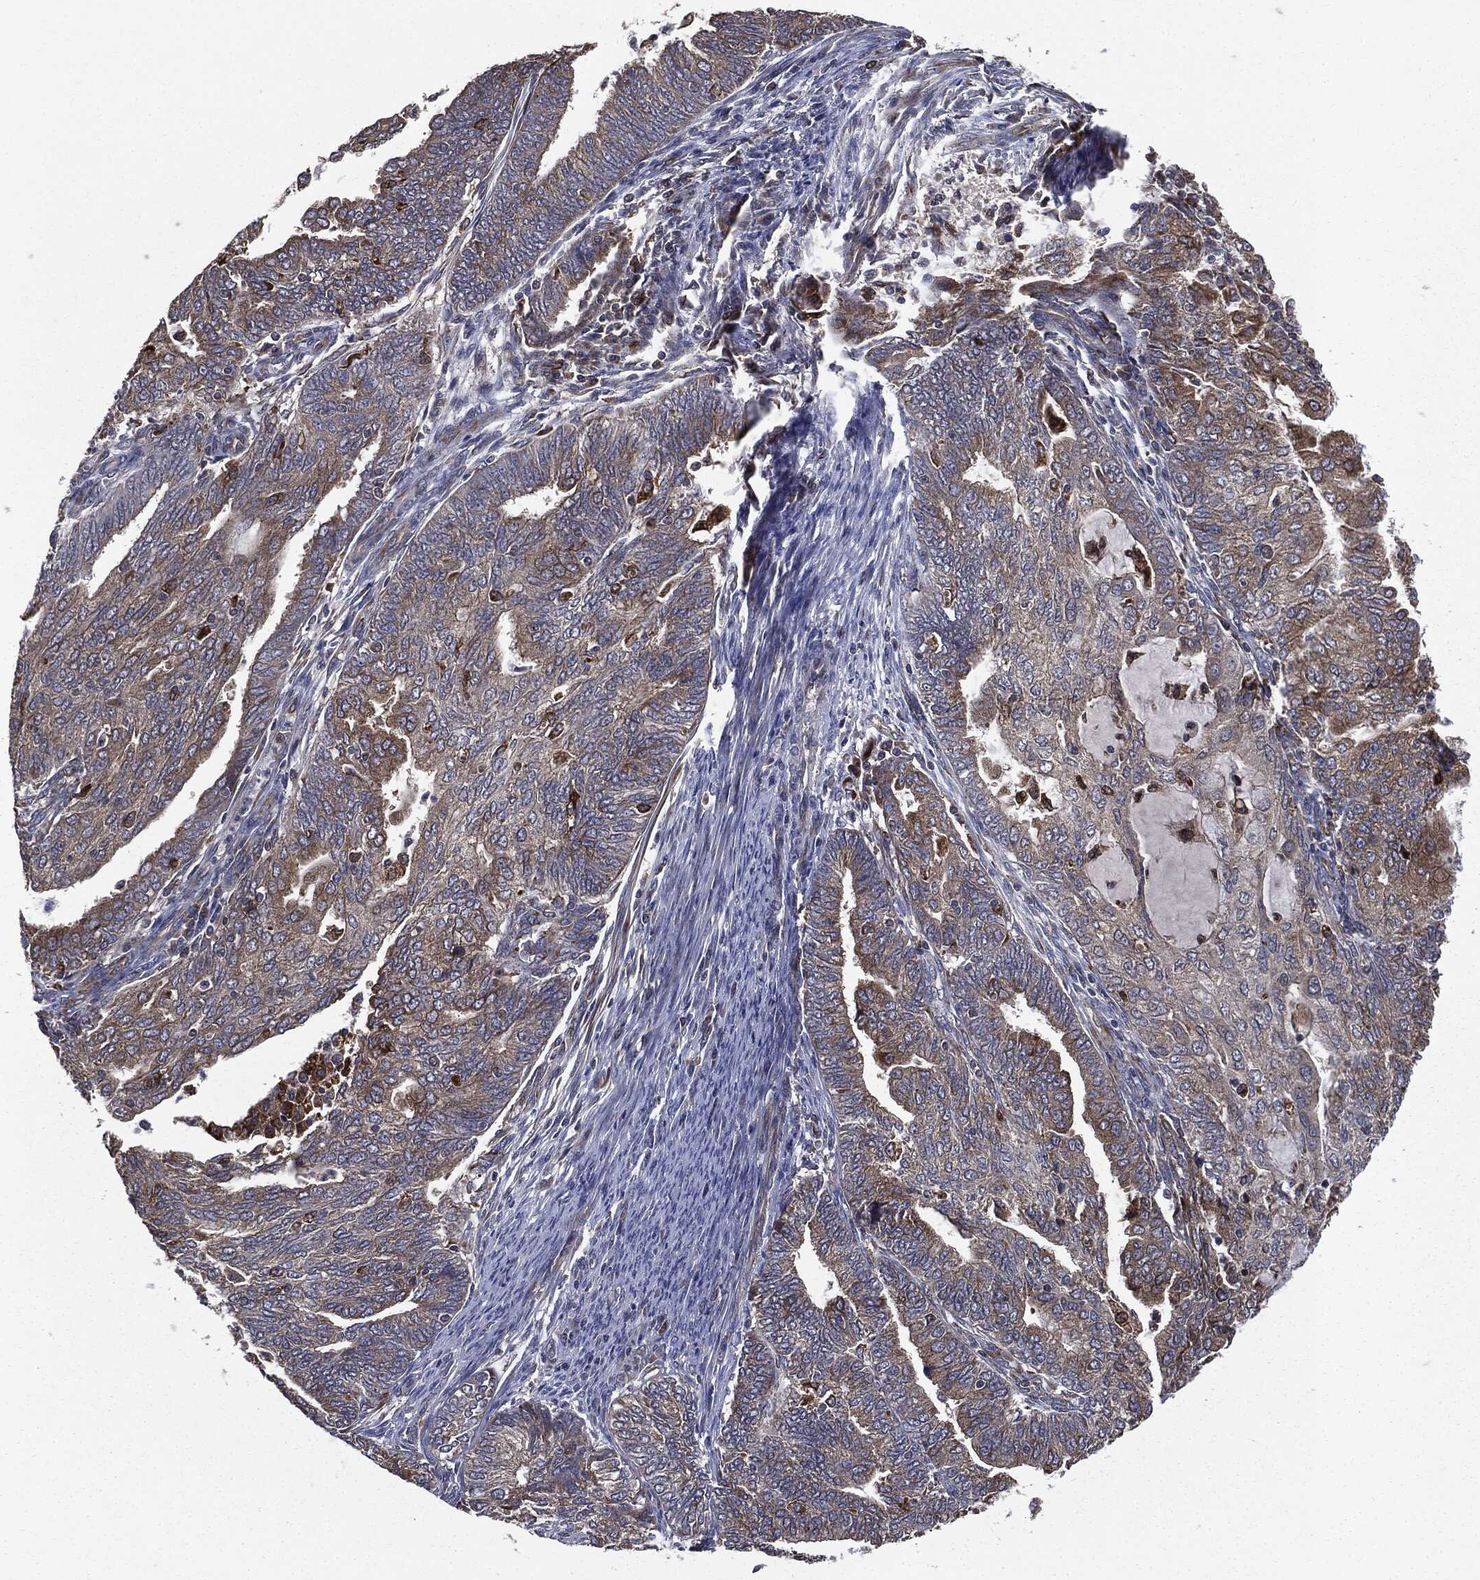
{"staining": {"intensity": "moderate", "quantity": "25%-75%", "location": "cytoplasmic/membranous"}, "tissue": "endometrial cancer", "cell_type": "Tumor cells", "image_type": "cancer", "snomed": [{"axis": "morphology", "description": "Adenocarcinoma, NOS"}, {"axis": "topography", "description": "Endometrium"}], "caption": "Protein staining displays moderate cytoplasmic/membranous expression in about 25%-75% of tumor cells in endometrial cancer.", "gene": "PLOD3", "patient": {"sex": "female", "age": 82}}